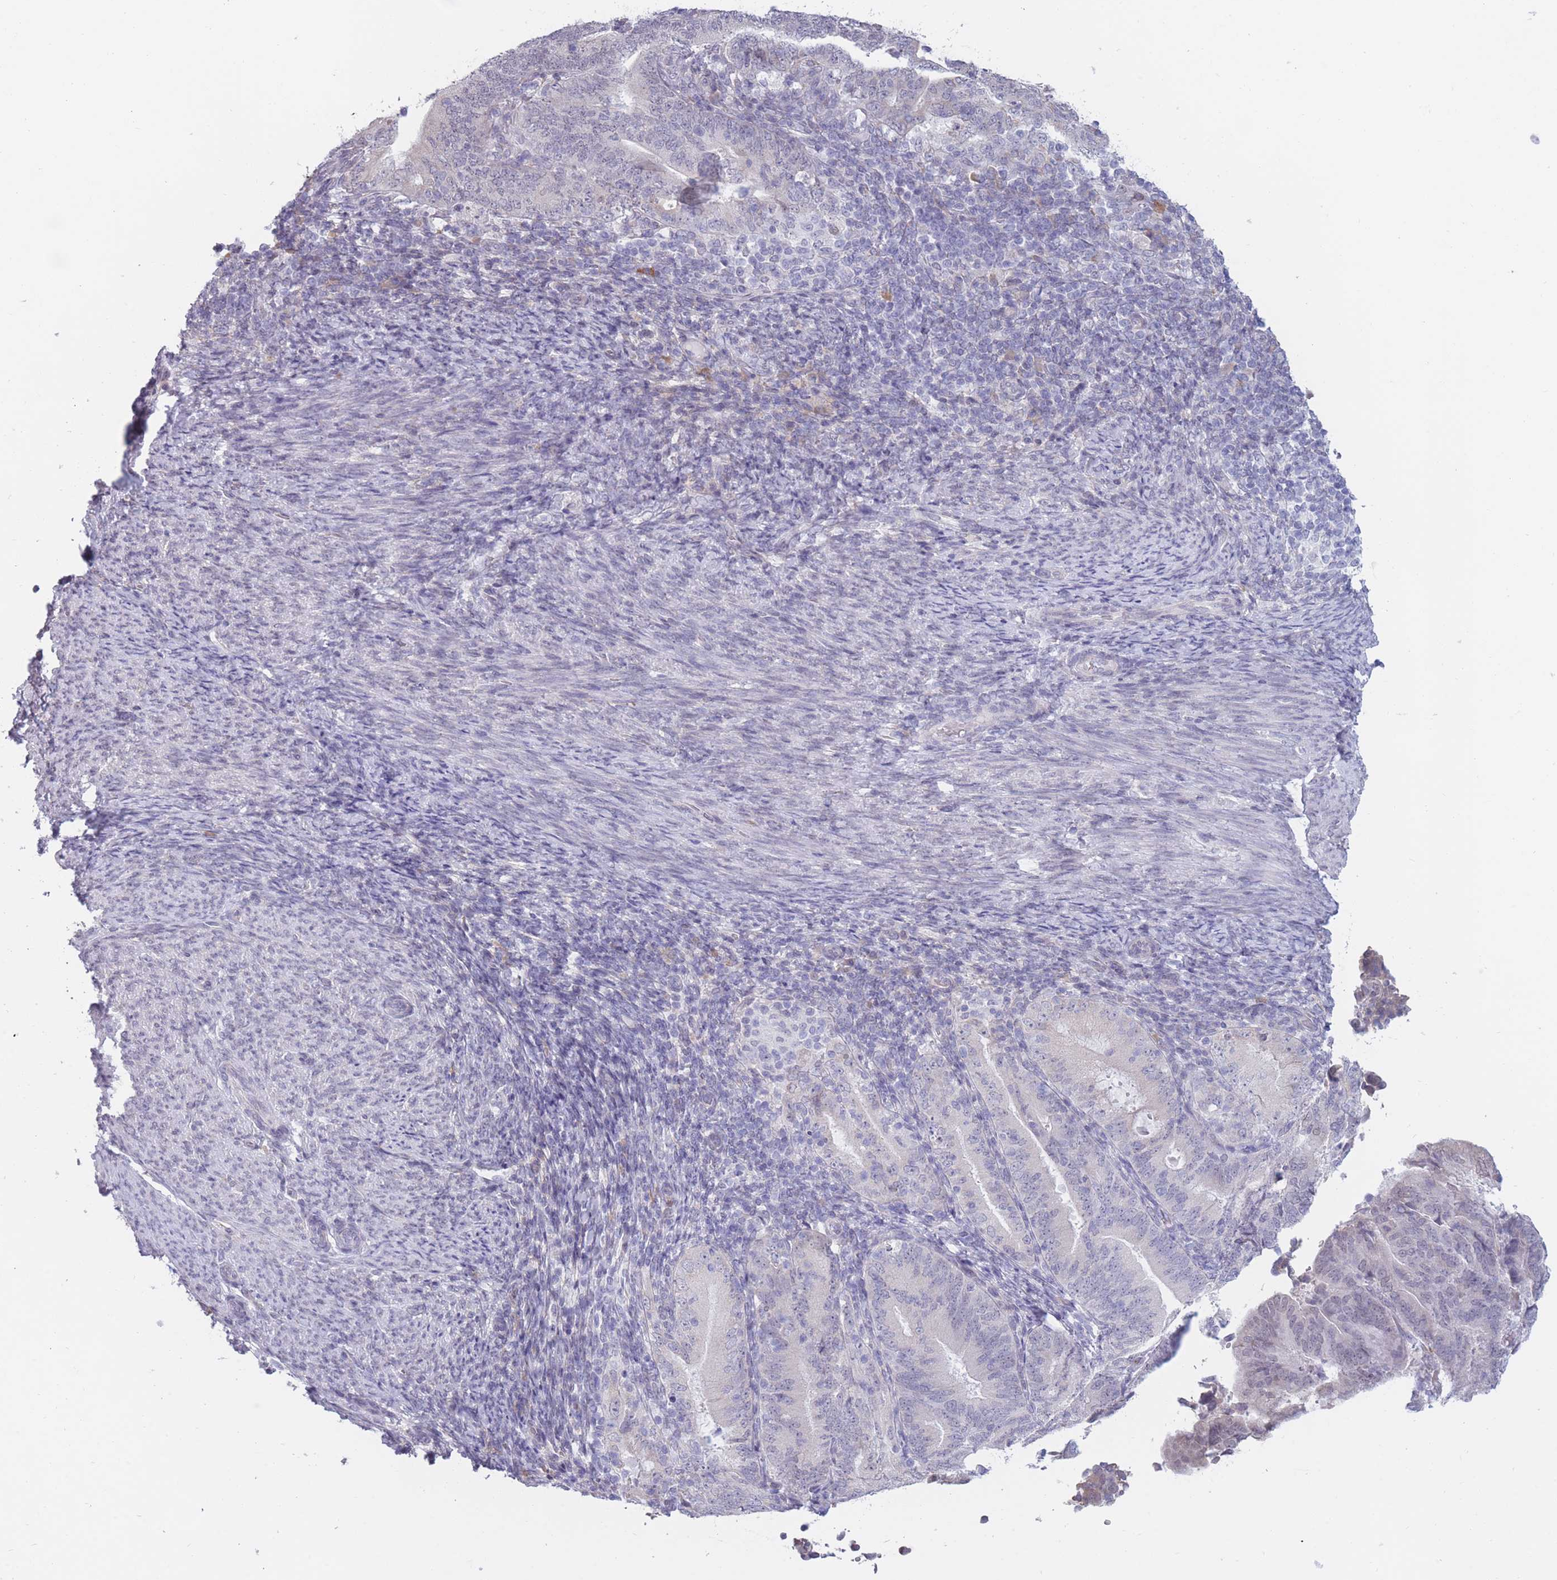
{"staining": {"intensity": "negative", "quantity": "none", "location": "none"}, "tissue": "endometrial cancer", "cell_type": "Tumor cells", "image_type": "cancer", "snomed": [{"axis": "morphology", "description": "Adenocarcinoma, NOS"}, {"axis": "topography", "description": "Endometrium"}], "caption": "Immunohistochemistry of human endometrial cancer reveals no positivity in tumor cells.", "gene": "COL27A1", "patient": {"sex": "female", "age": 70}}